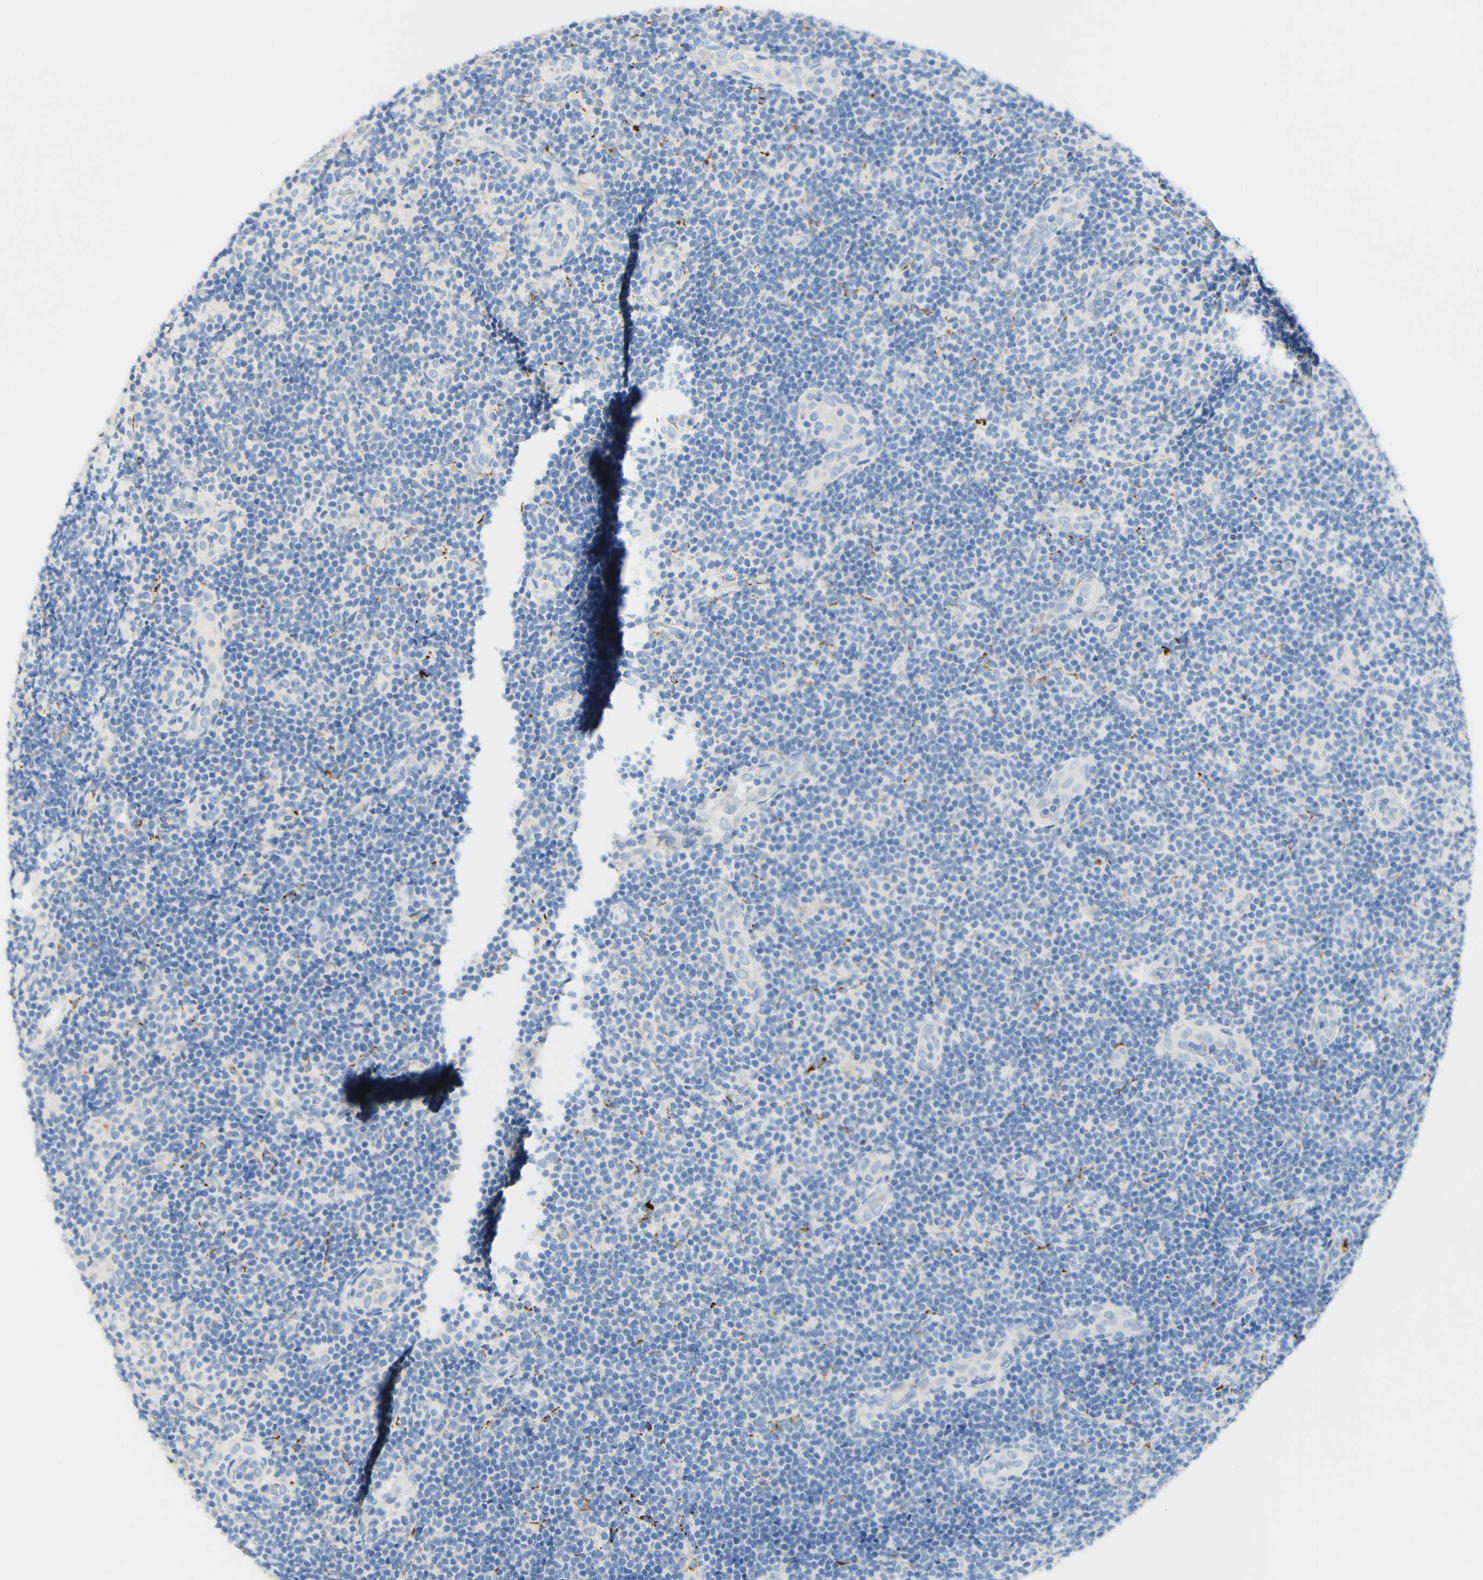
{"staining": {"intensity": "negative", "quantity": "none", "location": "none"}, "tissue": "lymphoma", "cell_type": "Tumor cells", "image_type": "cancer", "snomed": [{"axis": "morphology", "description": "Malignant lymphoma, non-Hodgkin's type, Low grade"}, {"axis": "topography", "description": "Lymph node"}], "caption": "This is an immunohistochemistry image of human low-grade malignant lymphoma, non-Hodgkin's type. There is no expression in tumor cells.", "gene": "FGF4", "patient": {"sex": "male", "age": 83}}